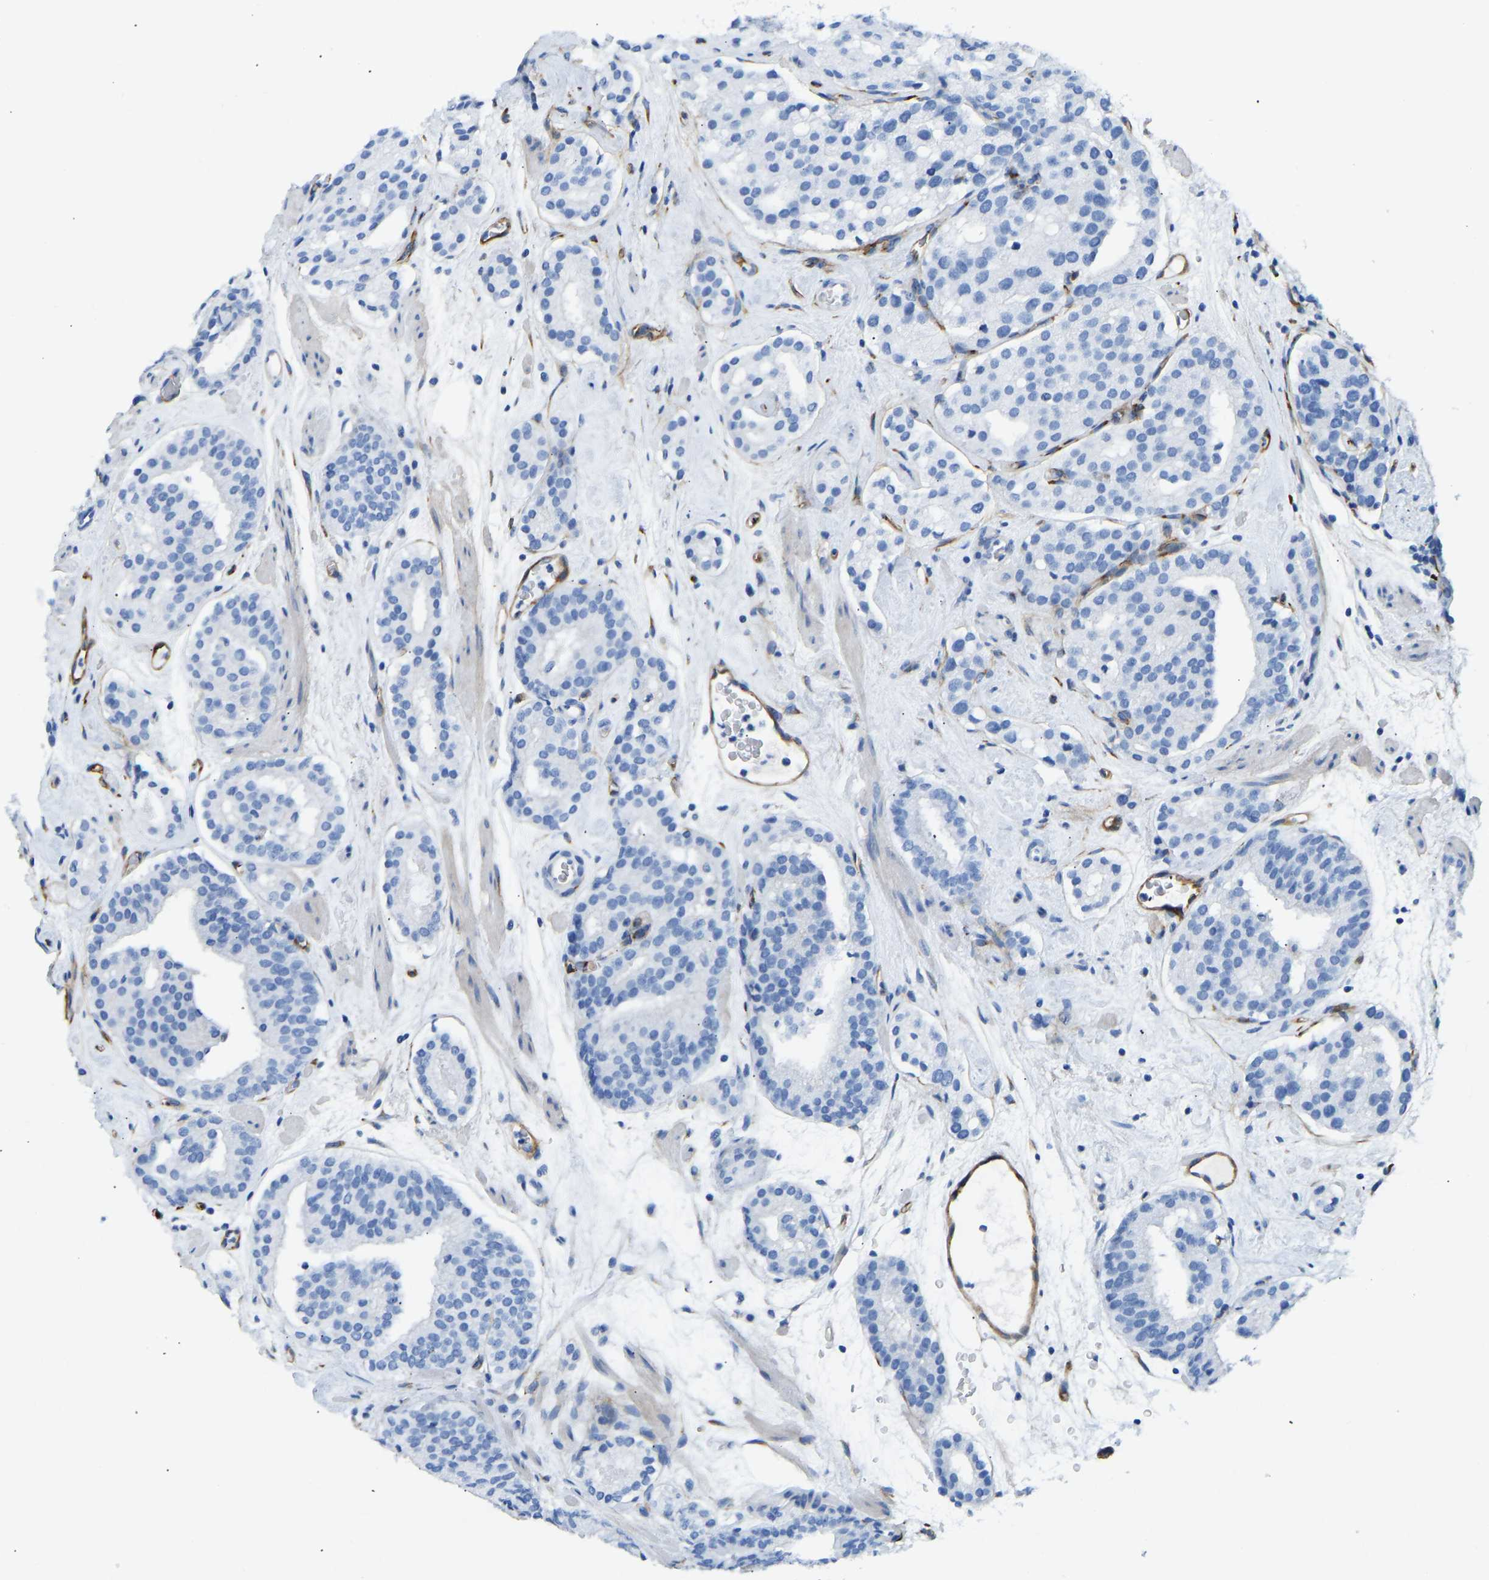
{"staining": {"intensity": "negative", "quantity": "none", "location": "none"}, "tissue": "prostate cancer", "cell_type": "Tumor cells", "image_type": "cancer", "snomed": [{"axis": "morphology", "description": "Adenocarcinoma, Low grade"}, {"axis": "topography", "description": "Prostate"}], "caption": "Tumor cells show no significant protein expression in prostate cancer (adenocarcinoma (low-grade)).", "gene": "COL15A1", "patient": {"sex": "male", "age": 69}}